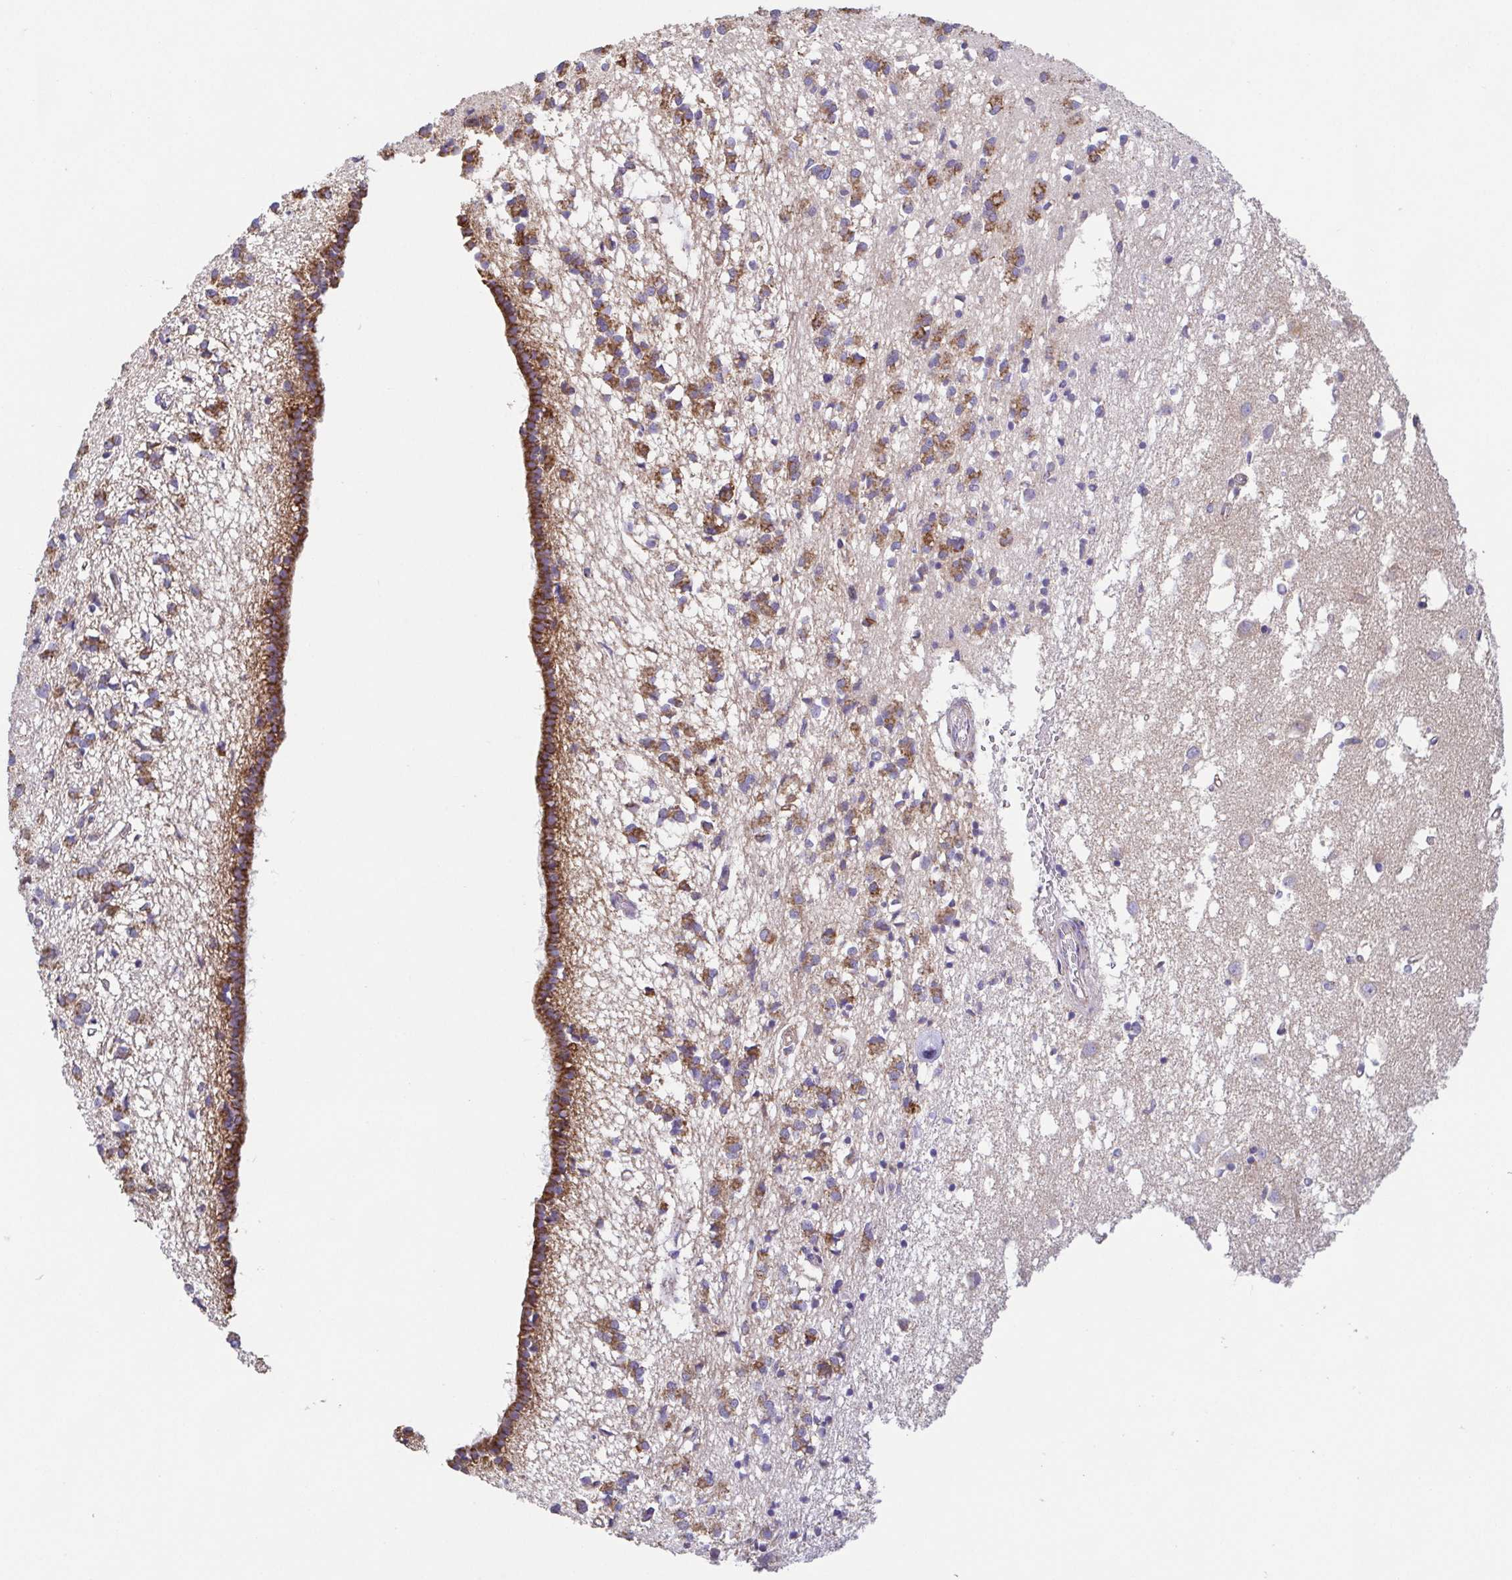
{"staining": {"intensity": "moderate", "quantity": "<25%", "location": "cytoplasmic/membranous"}, "tissue": "caudate", "cell_type": "Glial cells", "image_type": "normal", "snomed": [{"axis": "morphology", "description": "Normal tissue, NOS"}, {"axis": "topography", "description": "Lateral ventricle wall"}], "caption": "Protein staining of benign caudate reveals moderate cytoplasmic/membranous staining in approximately <25% of glial cells.", "gene": "GINM1", "patient": {"sex": "male", "age": 70}}